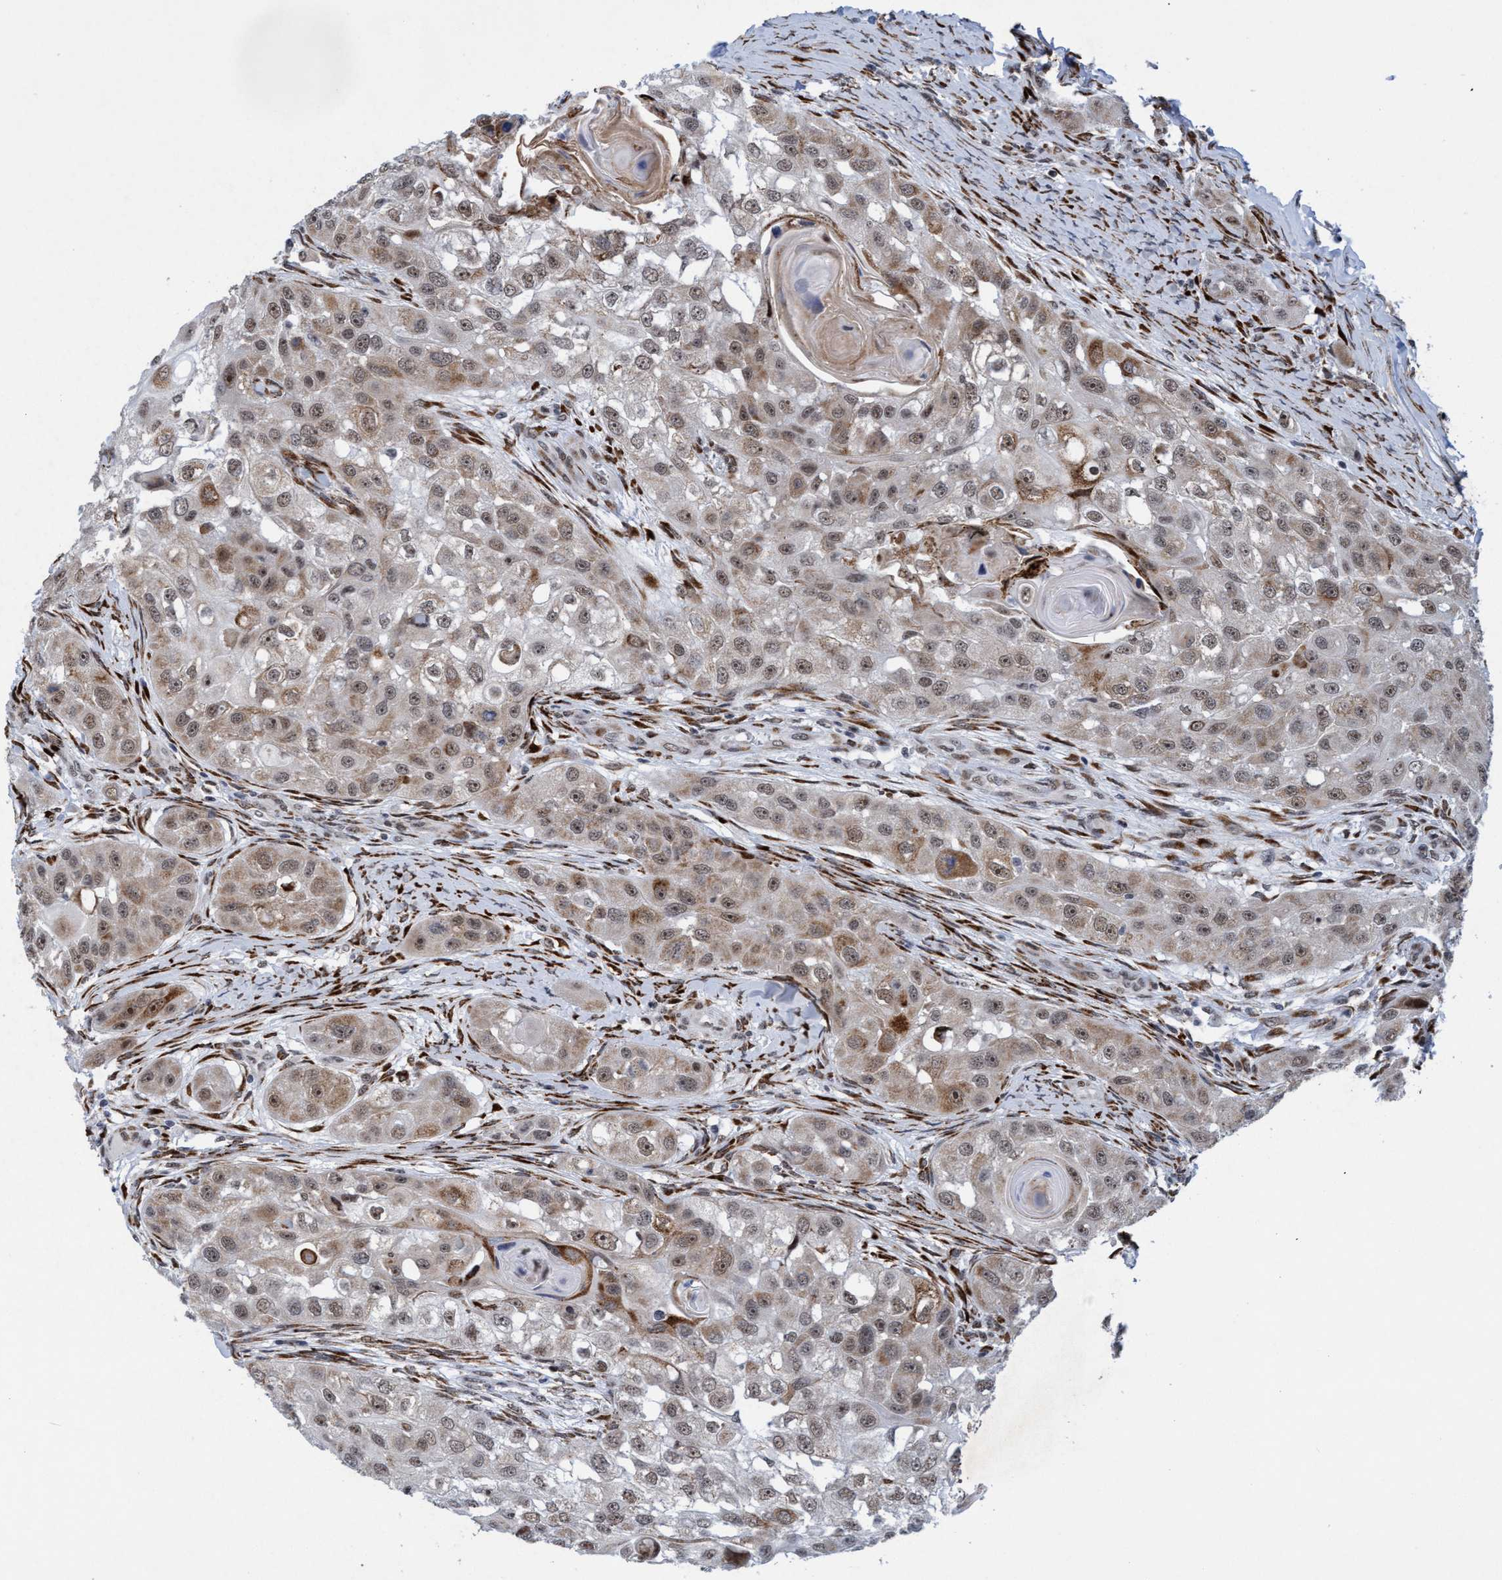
{"staining": {"intensity": "weak", "quantity": ">75%", "location": "cytoplasmic/membranous,nuclear"}, "tissue": "head and neck cancer", "cell_type": "Tumor cells", "image_type": "cancer", "snomed": [{"axis": "morphology", "description": "Normal tissue, NOS"}, {"axis": "morphology", "description": "Squamous cell carcinoma, NOS"}, {"axis": "topography", "description": "Skeletal muscle"}, {"axis": "topography", "description": "Head-Neck"}], "caption": "Protein staining reveals weak cytoplasmic/membranous and nuclear staining in about >75% of tumor cells in head and neck squamous cell carcinoma.", "gene": "GLT6D1", "patient": {"sex": "male", "age": 51}}